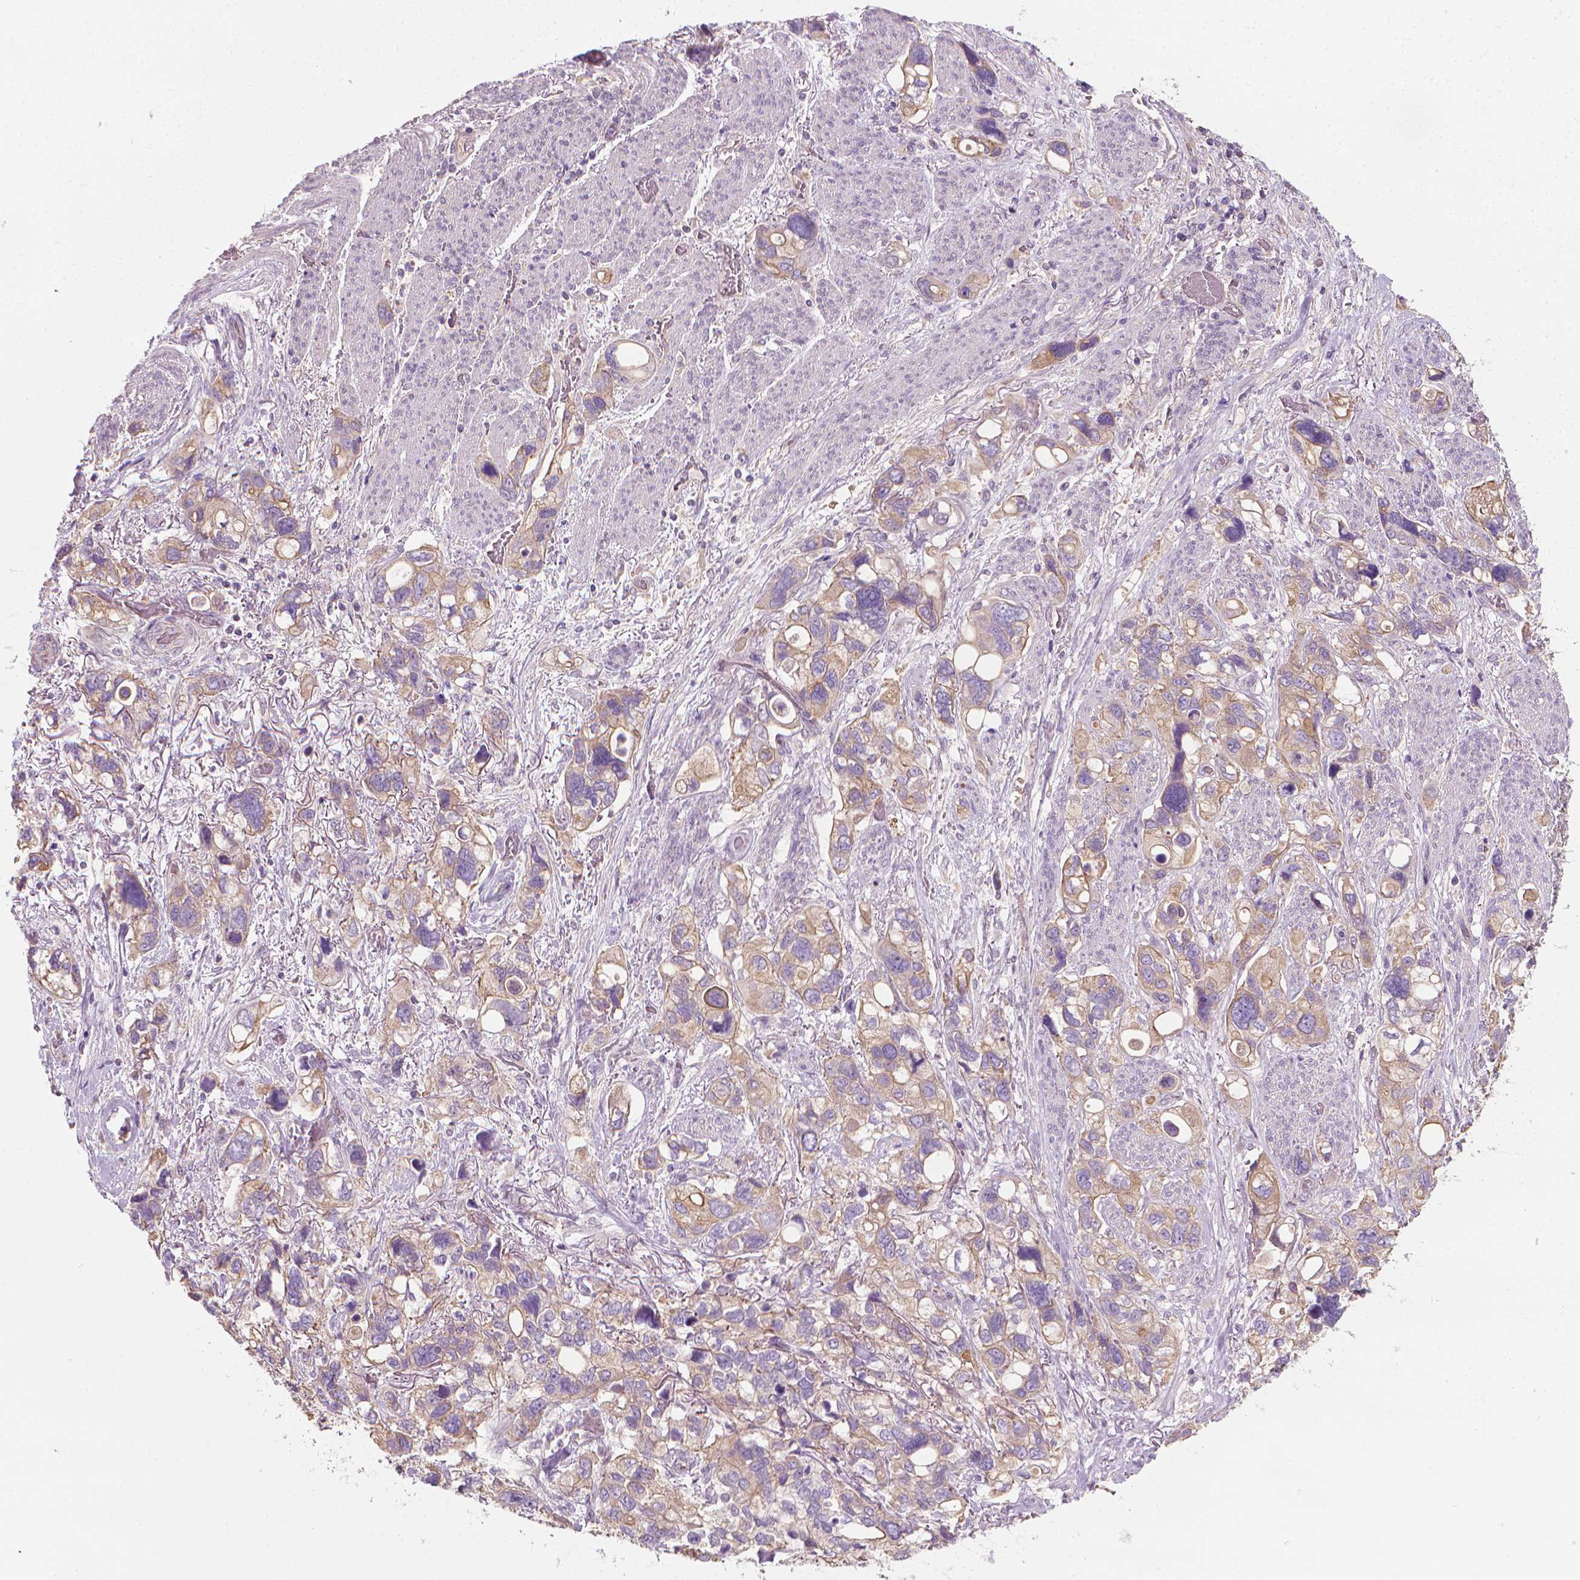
{"staining": {"intensity": "weak", "quantity": ">75%", "location": "cytoplasmic/membranous"}, "tissue": "stomach cancer", "cell_type": "Tumor cells", "image_type": "cancer", "snomed": [{"axis": "morphology", "description": "Adenocarcinoma, NOS"}, {"axis": "topography", "description": "Stomach, upper"}], "caption": "This photomicrograph displays IHC staining of human stomach adenocarcinoma, with low weak cytoplasmic/membranous expression in about >75% of tumor cells.", "gene": "RIIAD1", "patient": {"sex": "female", "age": 81}}